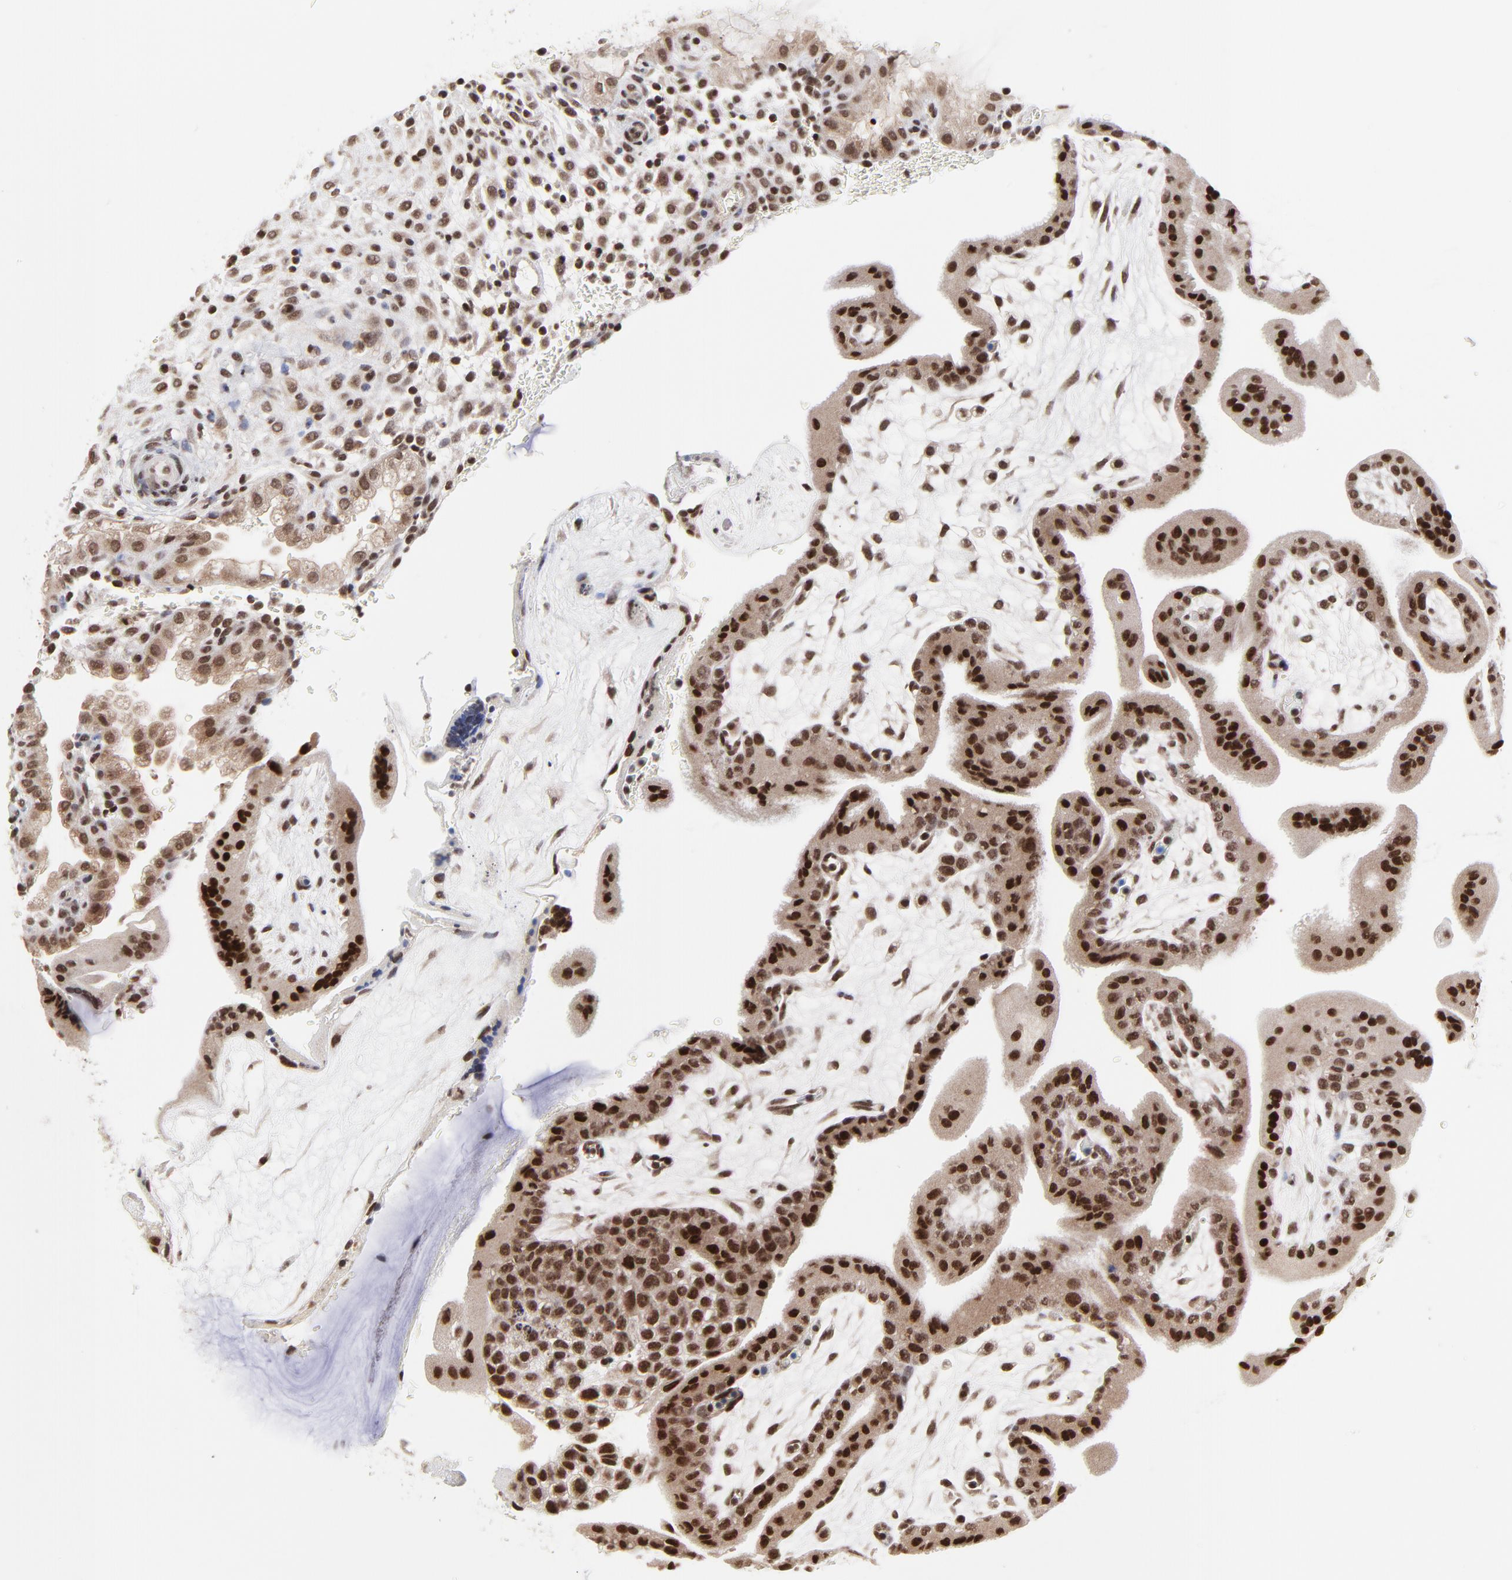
{"staining": {"intensity": "strong", "quantity": ">75%", "location": "nuclear"}, "tissue": "placenta", "cell_type": "Decidual cells", "image_type": "normal", "snomed": [{"axis": "morphology", "description": "Normal tissue, NOS"}, {"axis": "topography", "description": "Placenta"}], "caption": "Protein expression analysis of unremarkable human placenta reveals strong nuclear expression in approximately >75% of decidual cells. Using DAB (3,3'-diaminobenzidine) (brown) and hematoxylin (blue) stains, captured at high magnification using brightfield microscopy.", "gene": "ZNF777", "patient": {"sex": "female", "age": 35}}